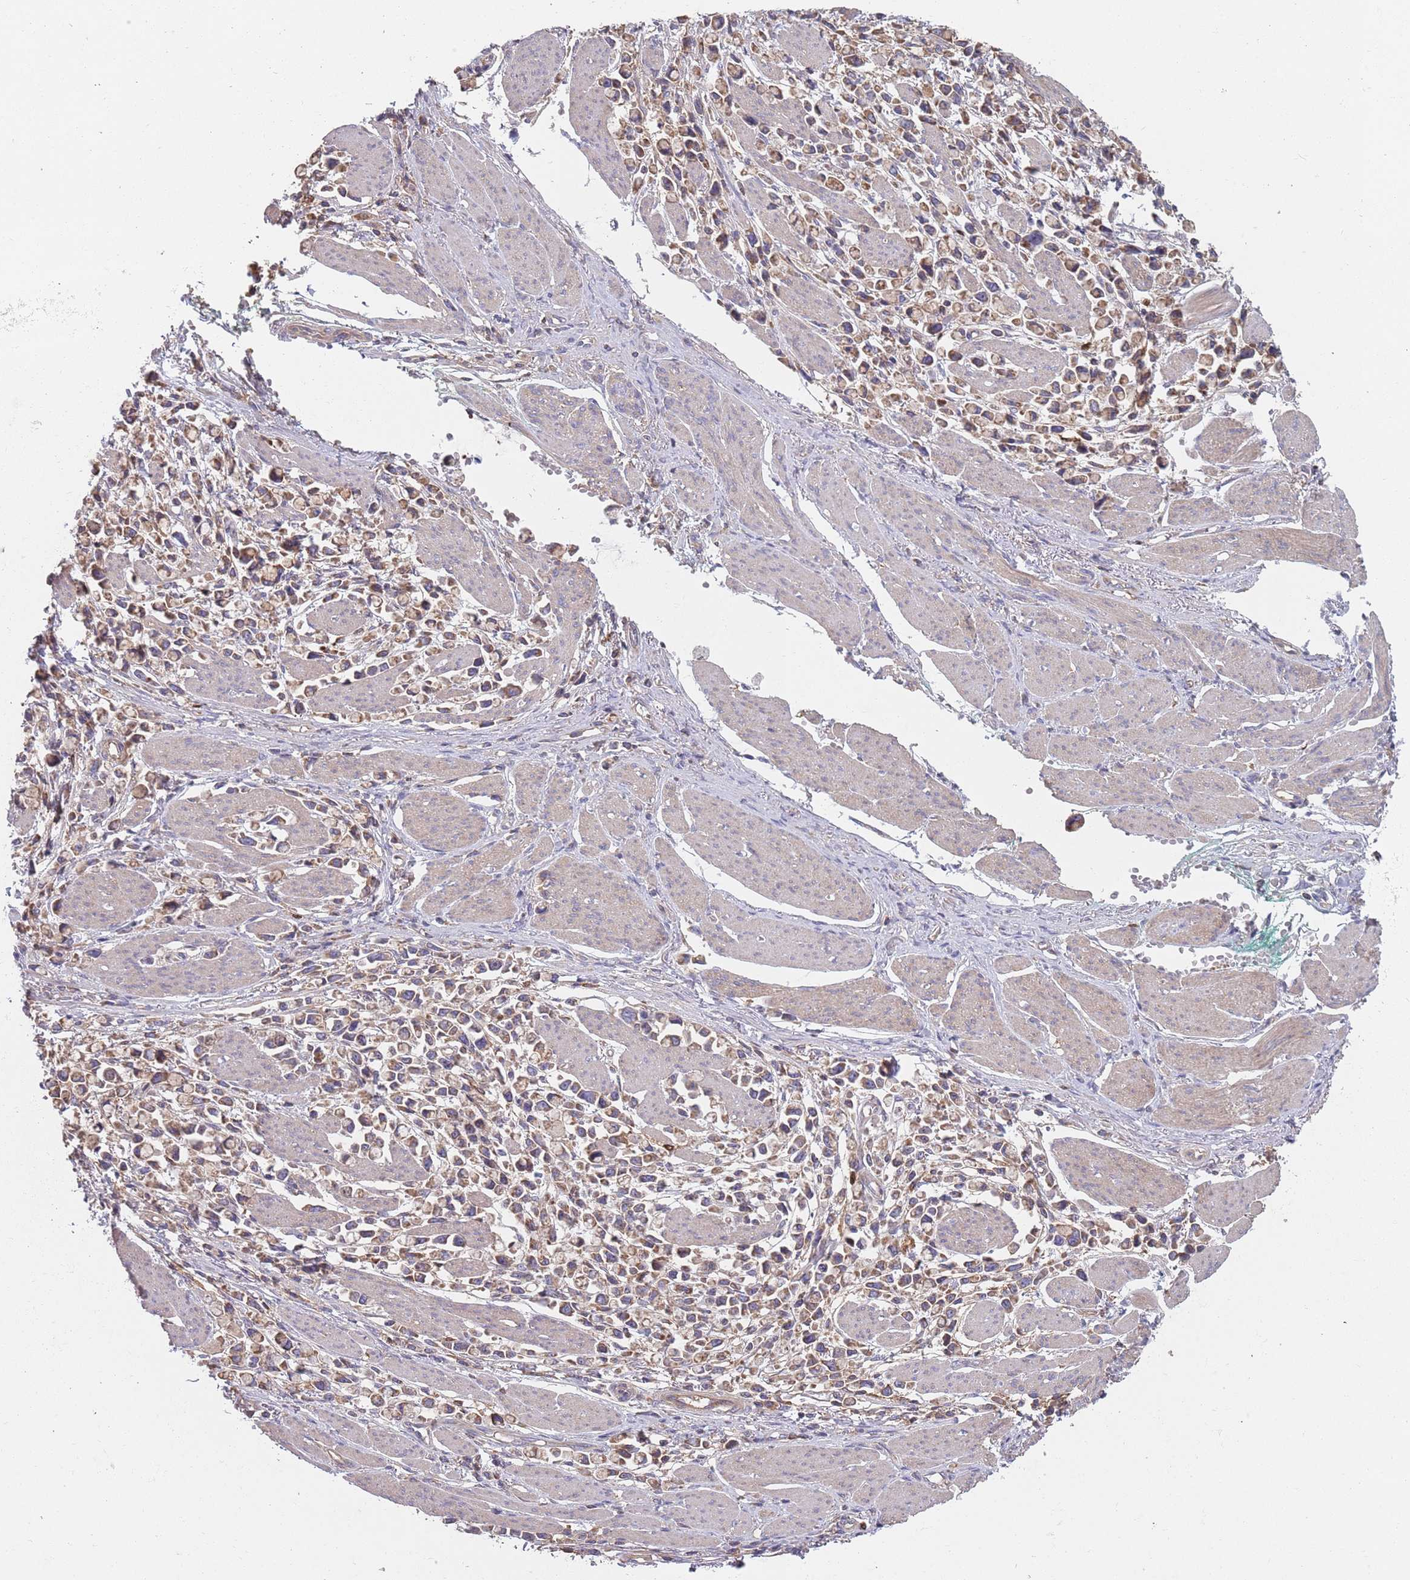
{"staining": {"intensity": "moderate", "quantity": ">75%", "location": "cytoplasmic/membranous"}, "tissue": "stomach cancer", "cell_type": "Tumor cells", "image_type": "cancer", "snomed": [{"axis": "morphology", "description": "Adenocarcinoma, NOS"}, {"axis": "topography", "description": "Stomach"}], "caption": "Moderate cytoplasmic/membranous protein staining is present in about >75% of tumor cells in stomach cancer (adenocarcinoma).", "gene": "GDI2", "patient": {"sex": "female", "age": 81}}